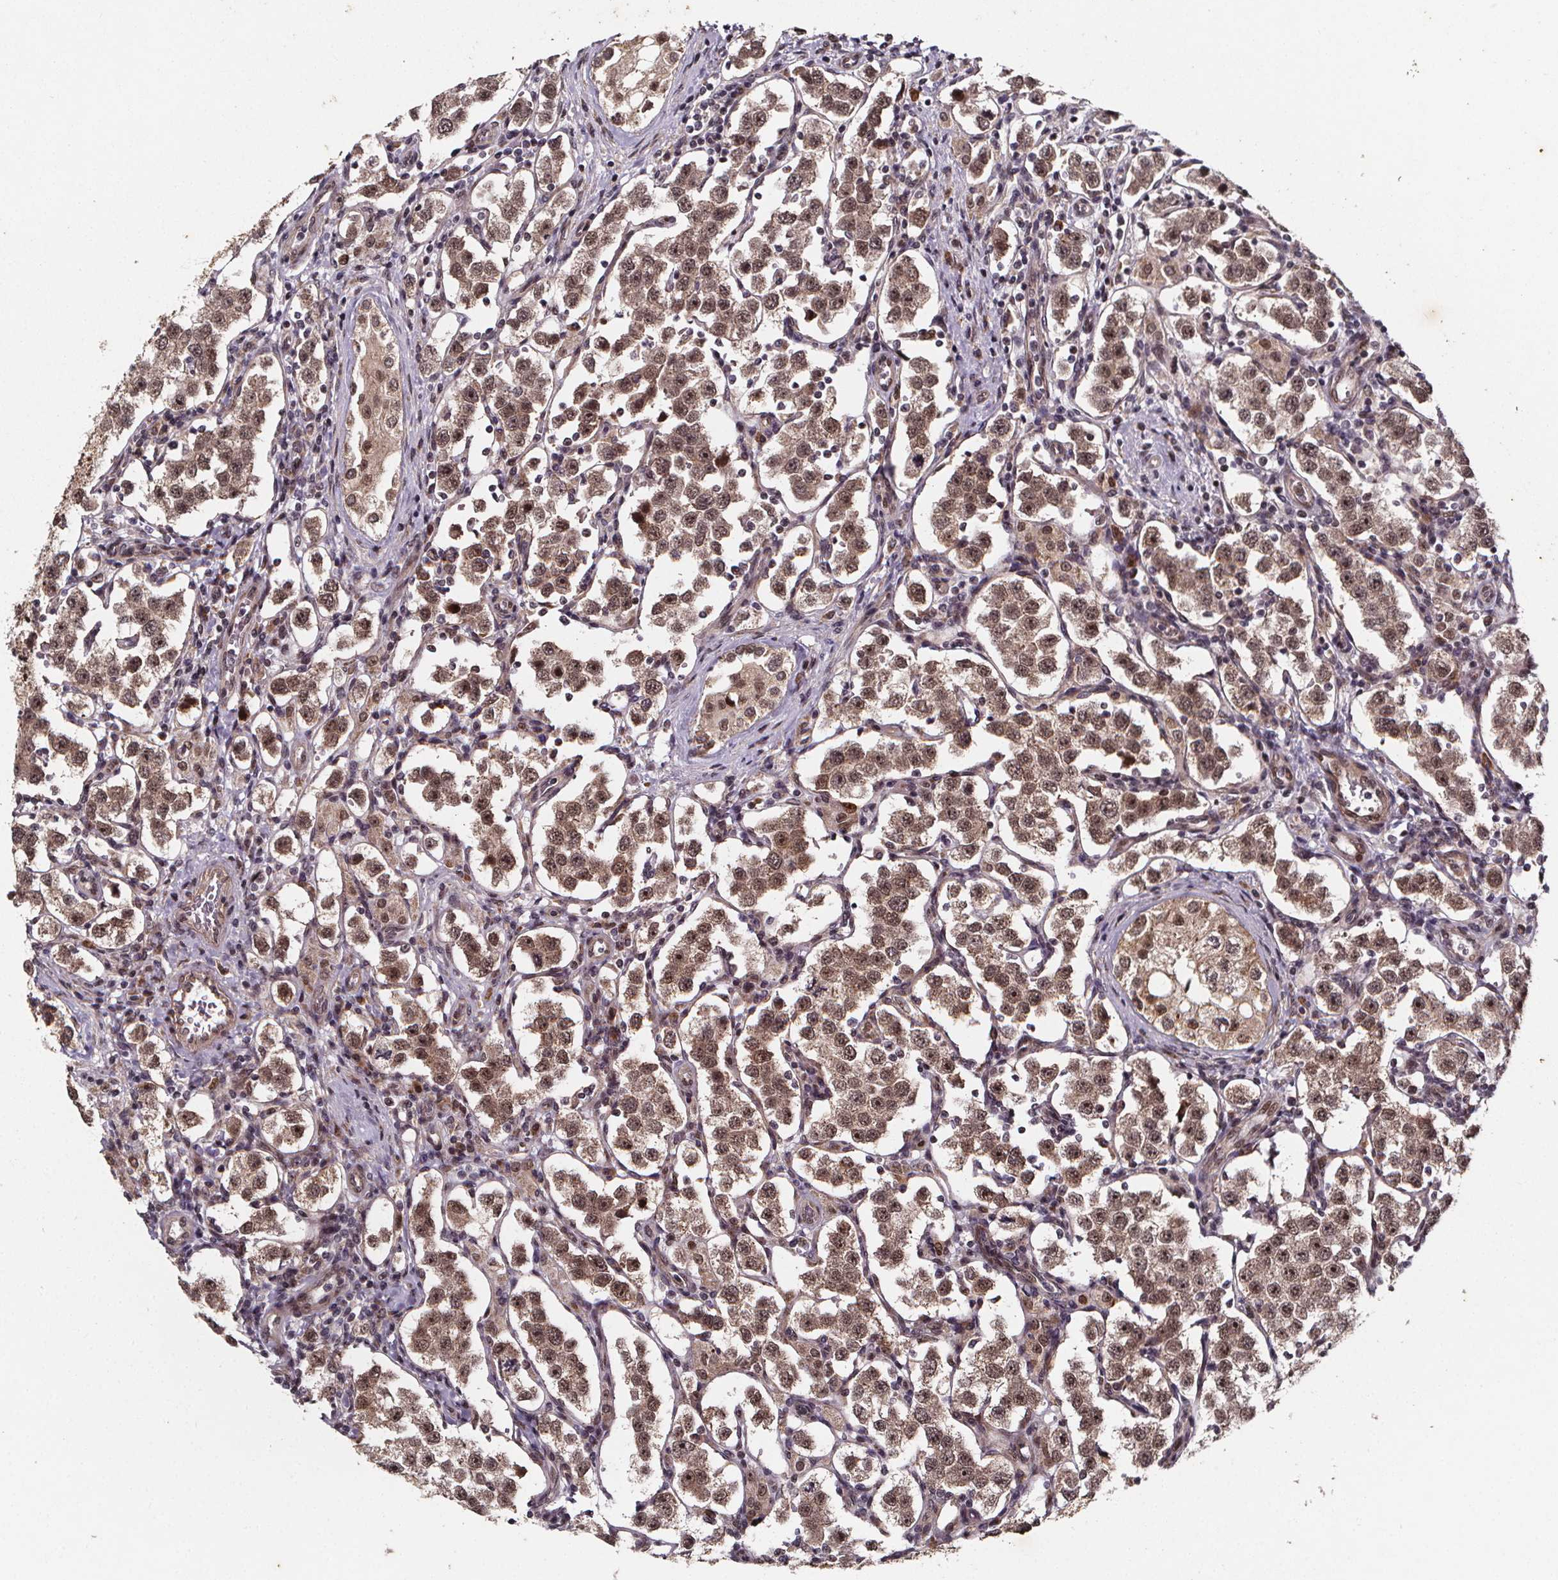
{"staining": {"intensity": "moderate", "quantity": ">75%", "location": "cytoplasmic/membranous,nuclear"}, "tissue": "testis cancer", "cell_type": "Tumor cells", "image_type": "cancer", "snomed": [{"axis": "morphology", "description": "Seminoma, NOS"}, {"axis": "topography", "description": "Testis"}], "caption": "Protein staining of seminoma (testis) tissue exhibits moderate cytoplasmic/membranous and nuclear positivity in approximately >75% of tumor cells.", "gene": "DDIT3", "patient": {"sex": "male", "age": 37}}